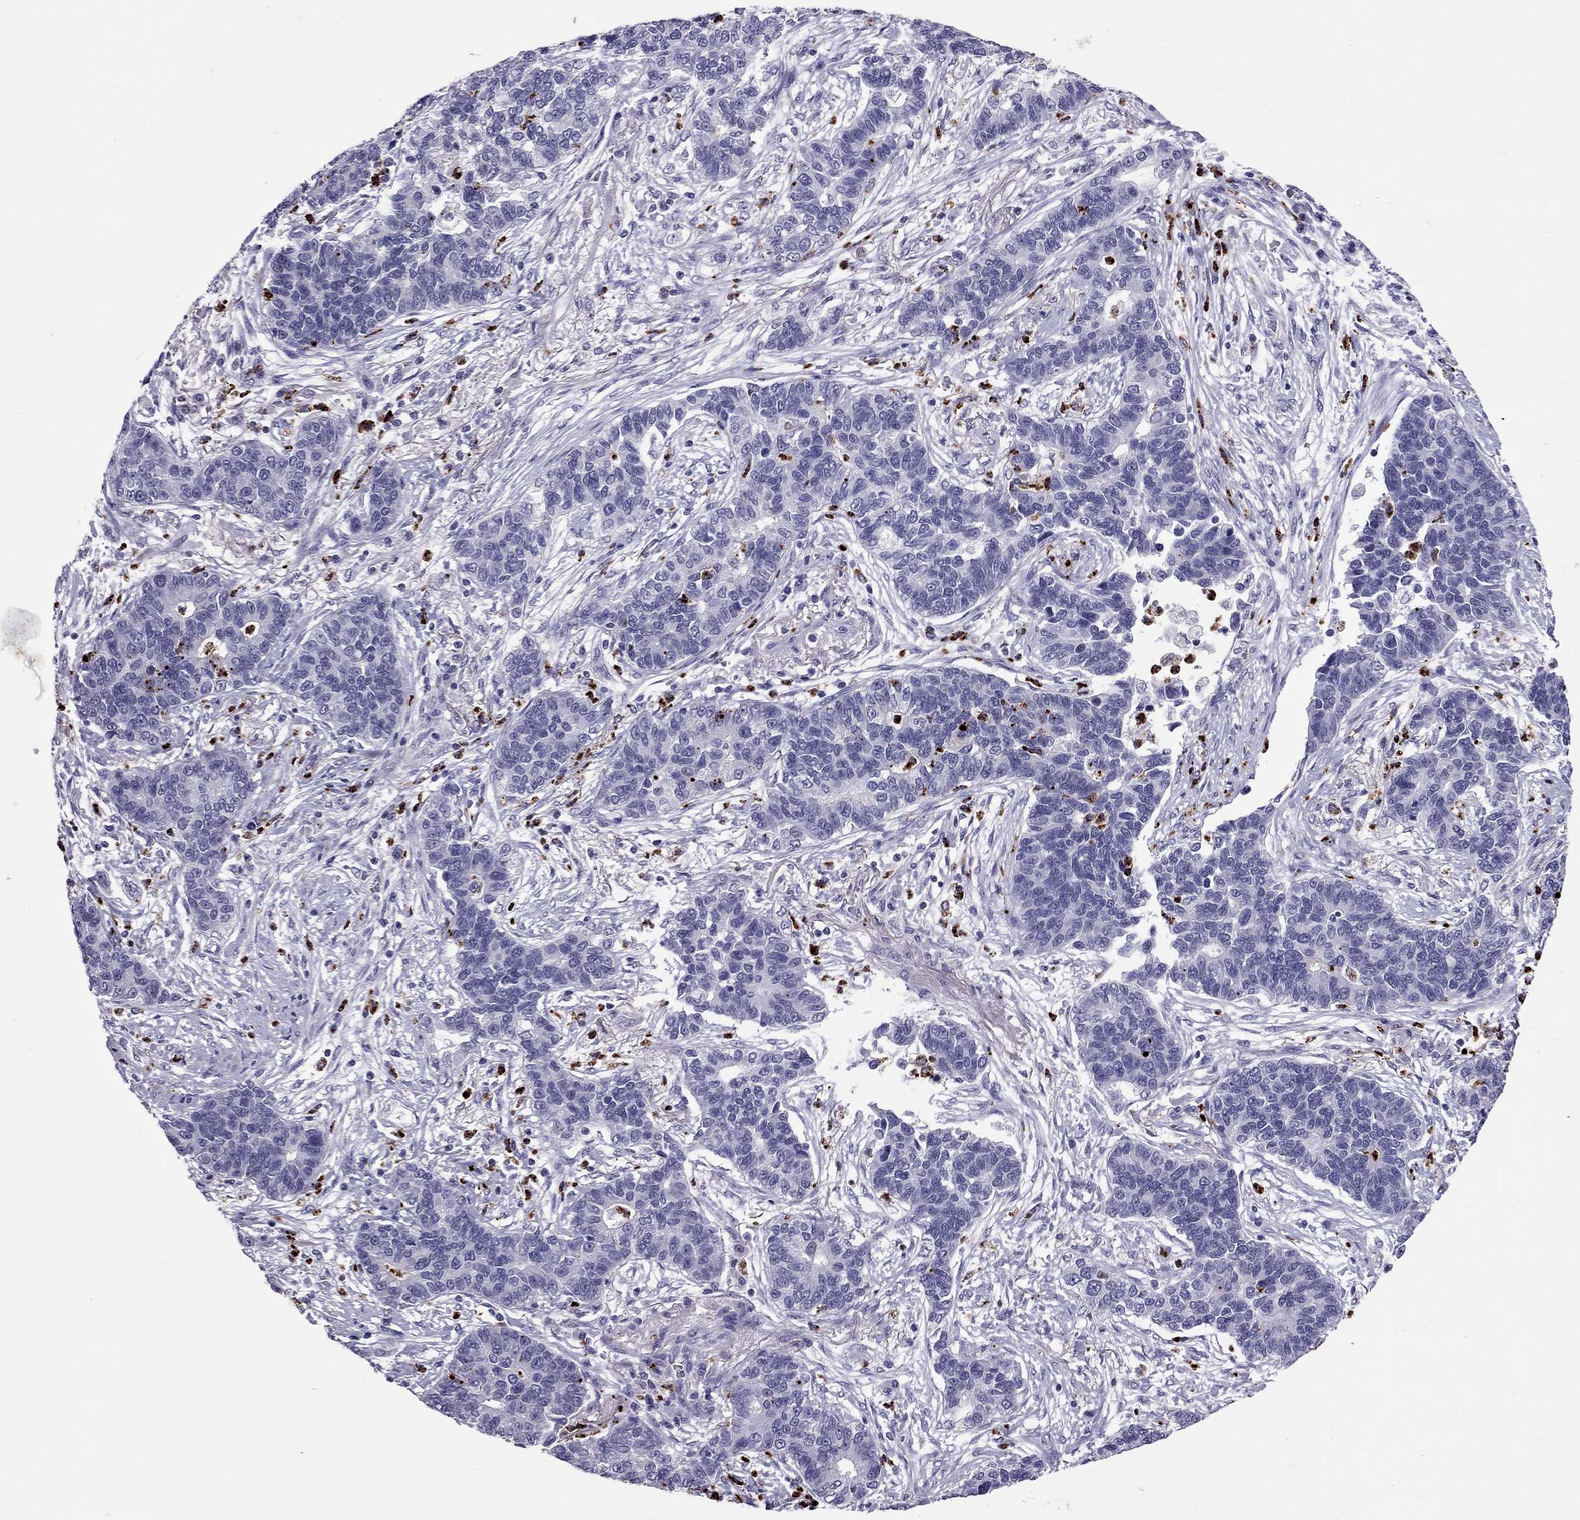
{"staining": {"intensity": "negative", "quantity": "none", "location": "none"}, "tissue": "lung cancer", "cell_type": "Tumor cells", "image_type": "cancer", "snomed": [{"axis": "morphology", "description": "Adenocarcinoma, NOS"}, {"axis": "topography", "description": "Lung"}], "caption": "There is no significant positivity in tumor cells of adenocarcinoma (lung). (Brightfield microscopy of DAB (3,3'-diaminobenzidine) immunohistochemistry (IHC) at high magnification).", "gene": "CCL27", "patient": {"sex": "female", "age": 57}}